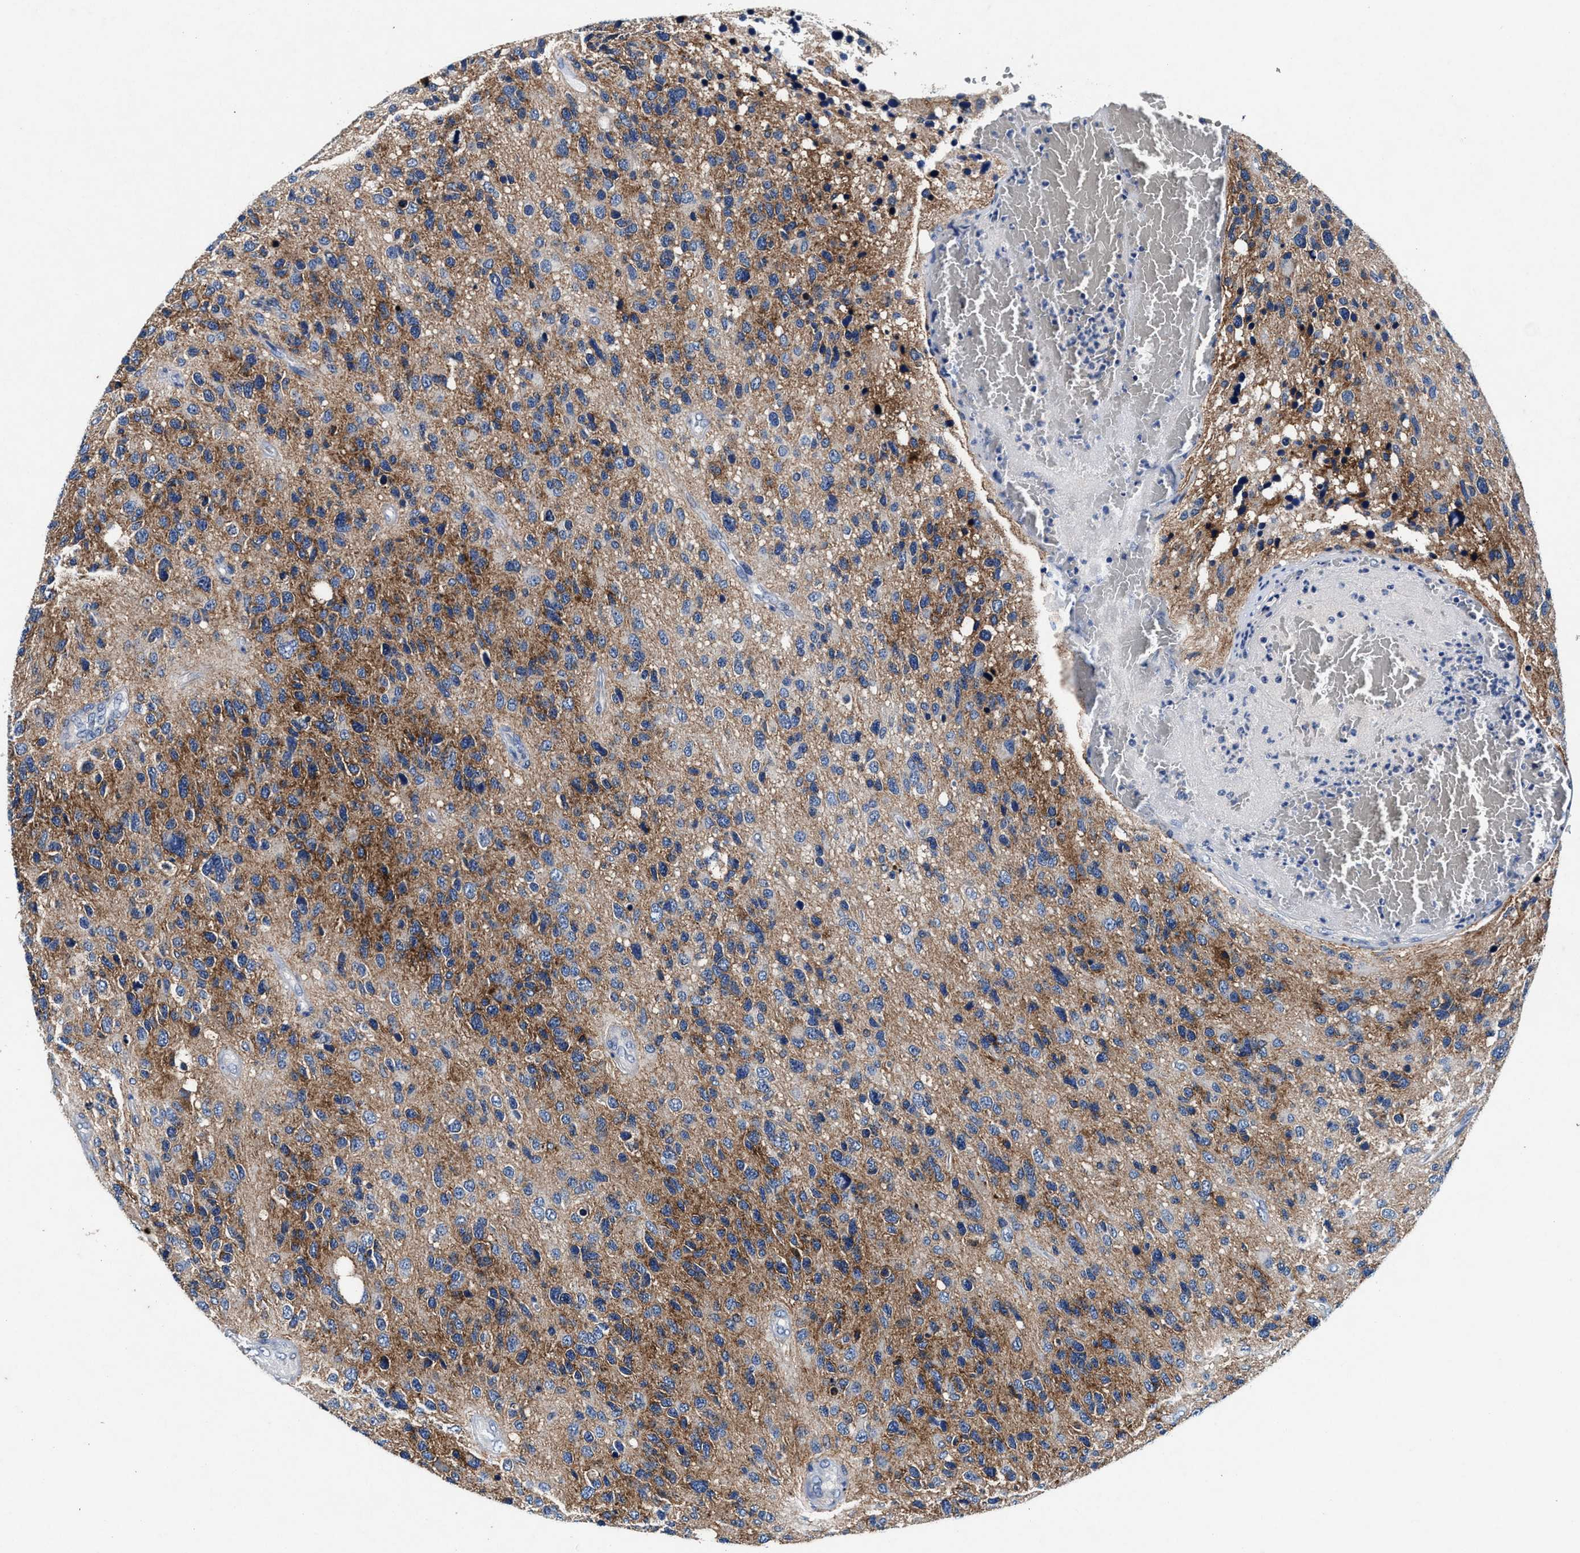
{"staining": {"intensity": "moderate", "quantity": ">75%", "location": "cytoplasmic/membranous"}, "tissue": "glioma", "cell_type": "Tumor cells", "image_type": "cancer", "snomed": [{"axis": "morphology", "description": "Glioma, malignant, High grade"}, {"axis": "topography", "description": "Brain"}], "caption": "A high-resolution histopathology image shows immunohistochemistry (IHC) staining of glioma, which exhibits moderate cytoplasmic/membranous positivity in about >75% of tumor cells.", "gene": "SLC8A1", "patient": {"sex": "female", "age": 58}}